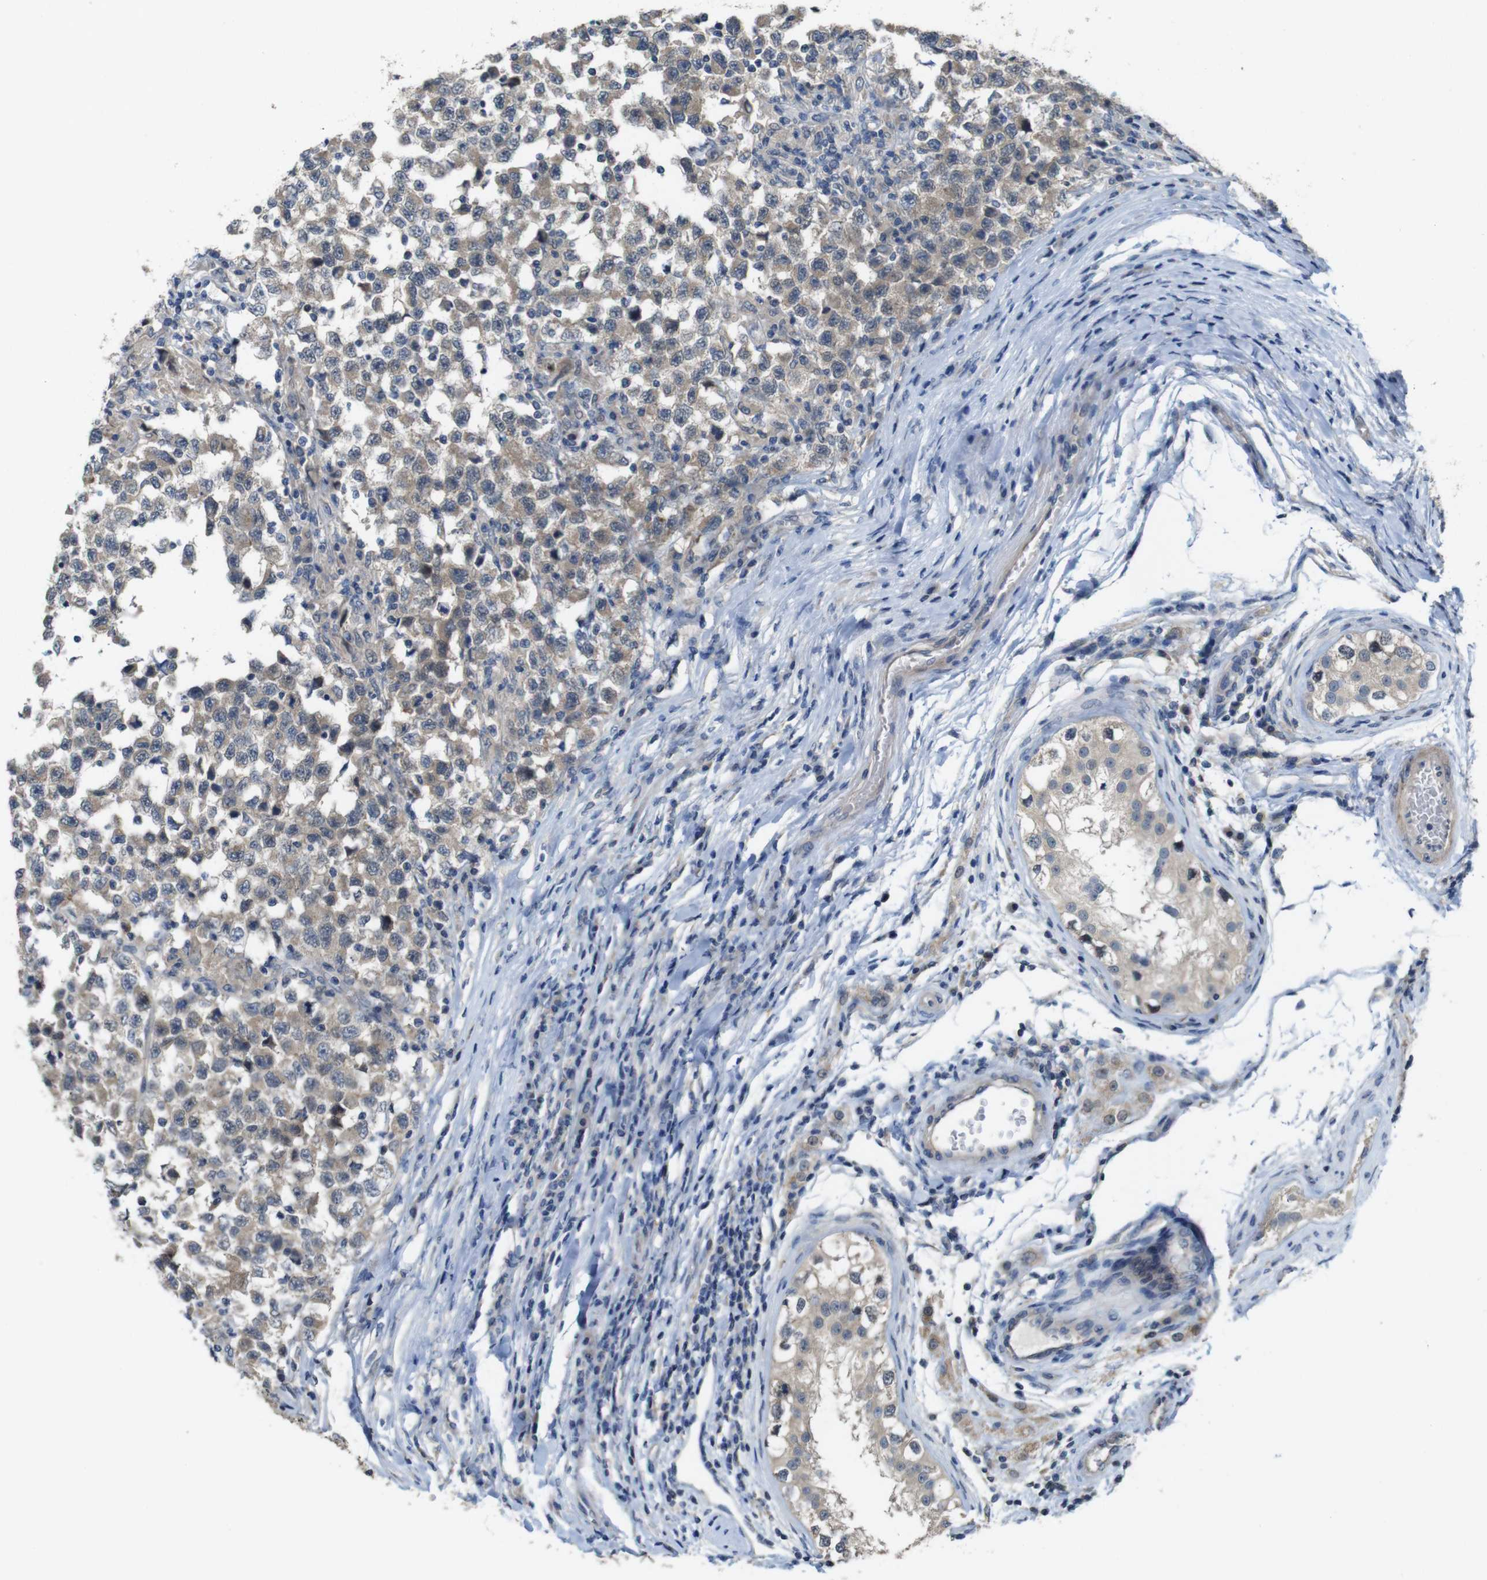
{"staining": {"intensity": "weak", "quantity": ">75%", "location": "cytoplasmic/membranous"}, "tissue": "testis cancer", "cell_type": "Tumor cells", "image_type": "cancer", "snomed": [{"axis": "morphology", "description": "Carcinoma, Embryonal, NOS"}, {"axis": "topography", "description": "Testis"}], "caption": "This is a photomicrograph of IHC staining of testis cancer, which shows weak expression in the cytoplasmic/membranous of tumor cells.", "gene": "CDC34", "patient": {"sex": "male", "age": 21}}